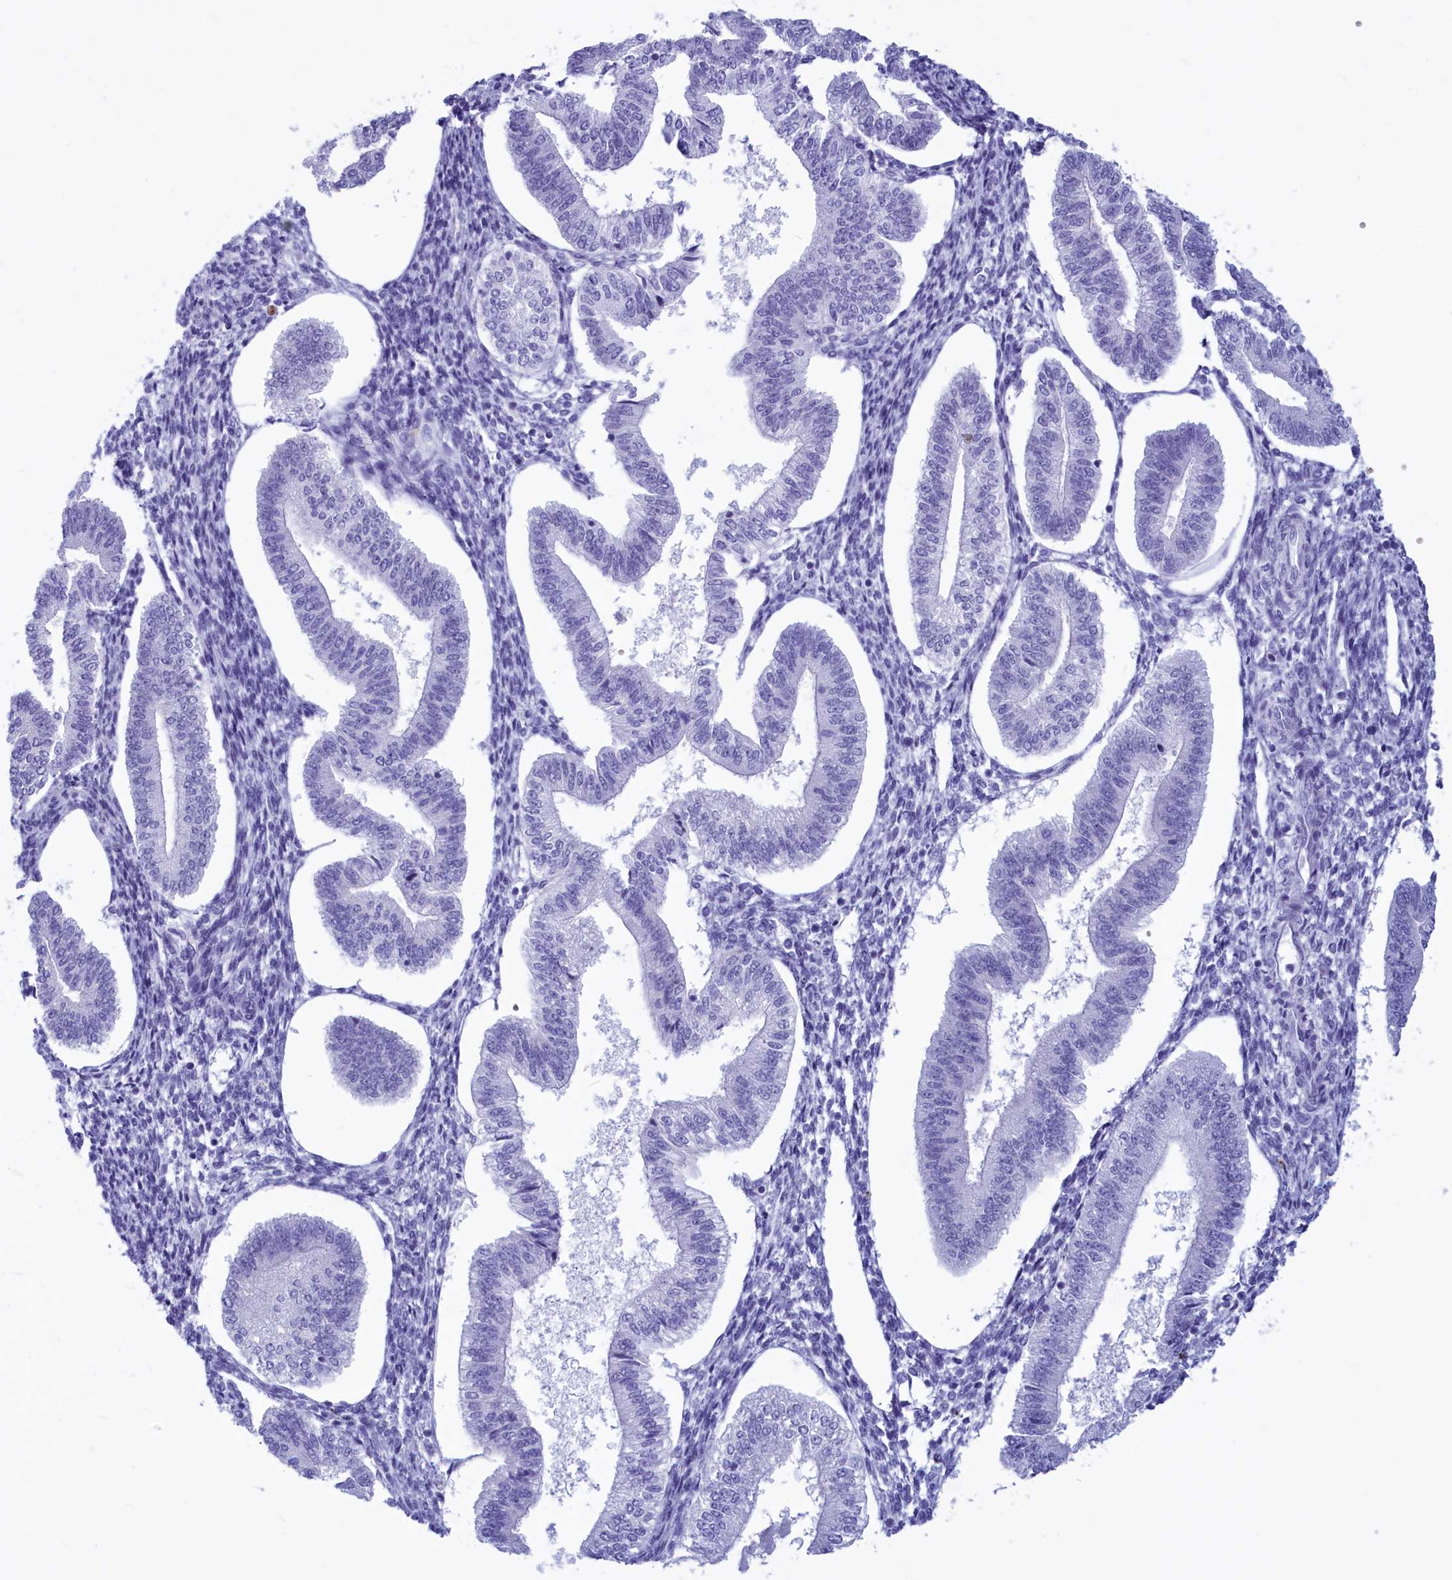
{"staining": {"intensity": "negative", "quantity": "none", "location": "none"}, "tissue": "endometrium", "cell_type": "Cells in endometrial stroma", "image_type": "normal", "snomed": [{"axis": "morphology", "description": "Normal tissue, NOS"}, {"axis": "topography", "description": "Endometrium"}], "caption": "This image is of unremarkable endometrium stained with immunohistochemistry to label a protein in brown with the nuclei are counter-stained blue. There is no staining in cells in endometrial stroma.", "gene": "GAPDHS", "patient": {"sex": "female", "age": 34}}